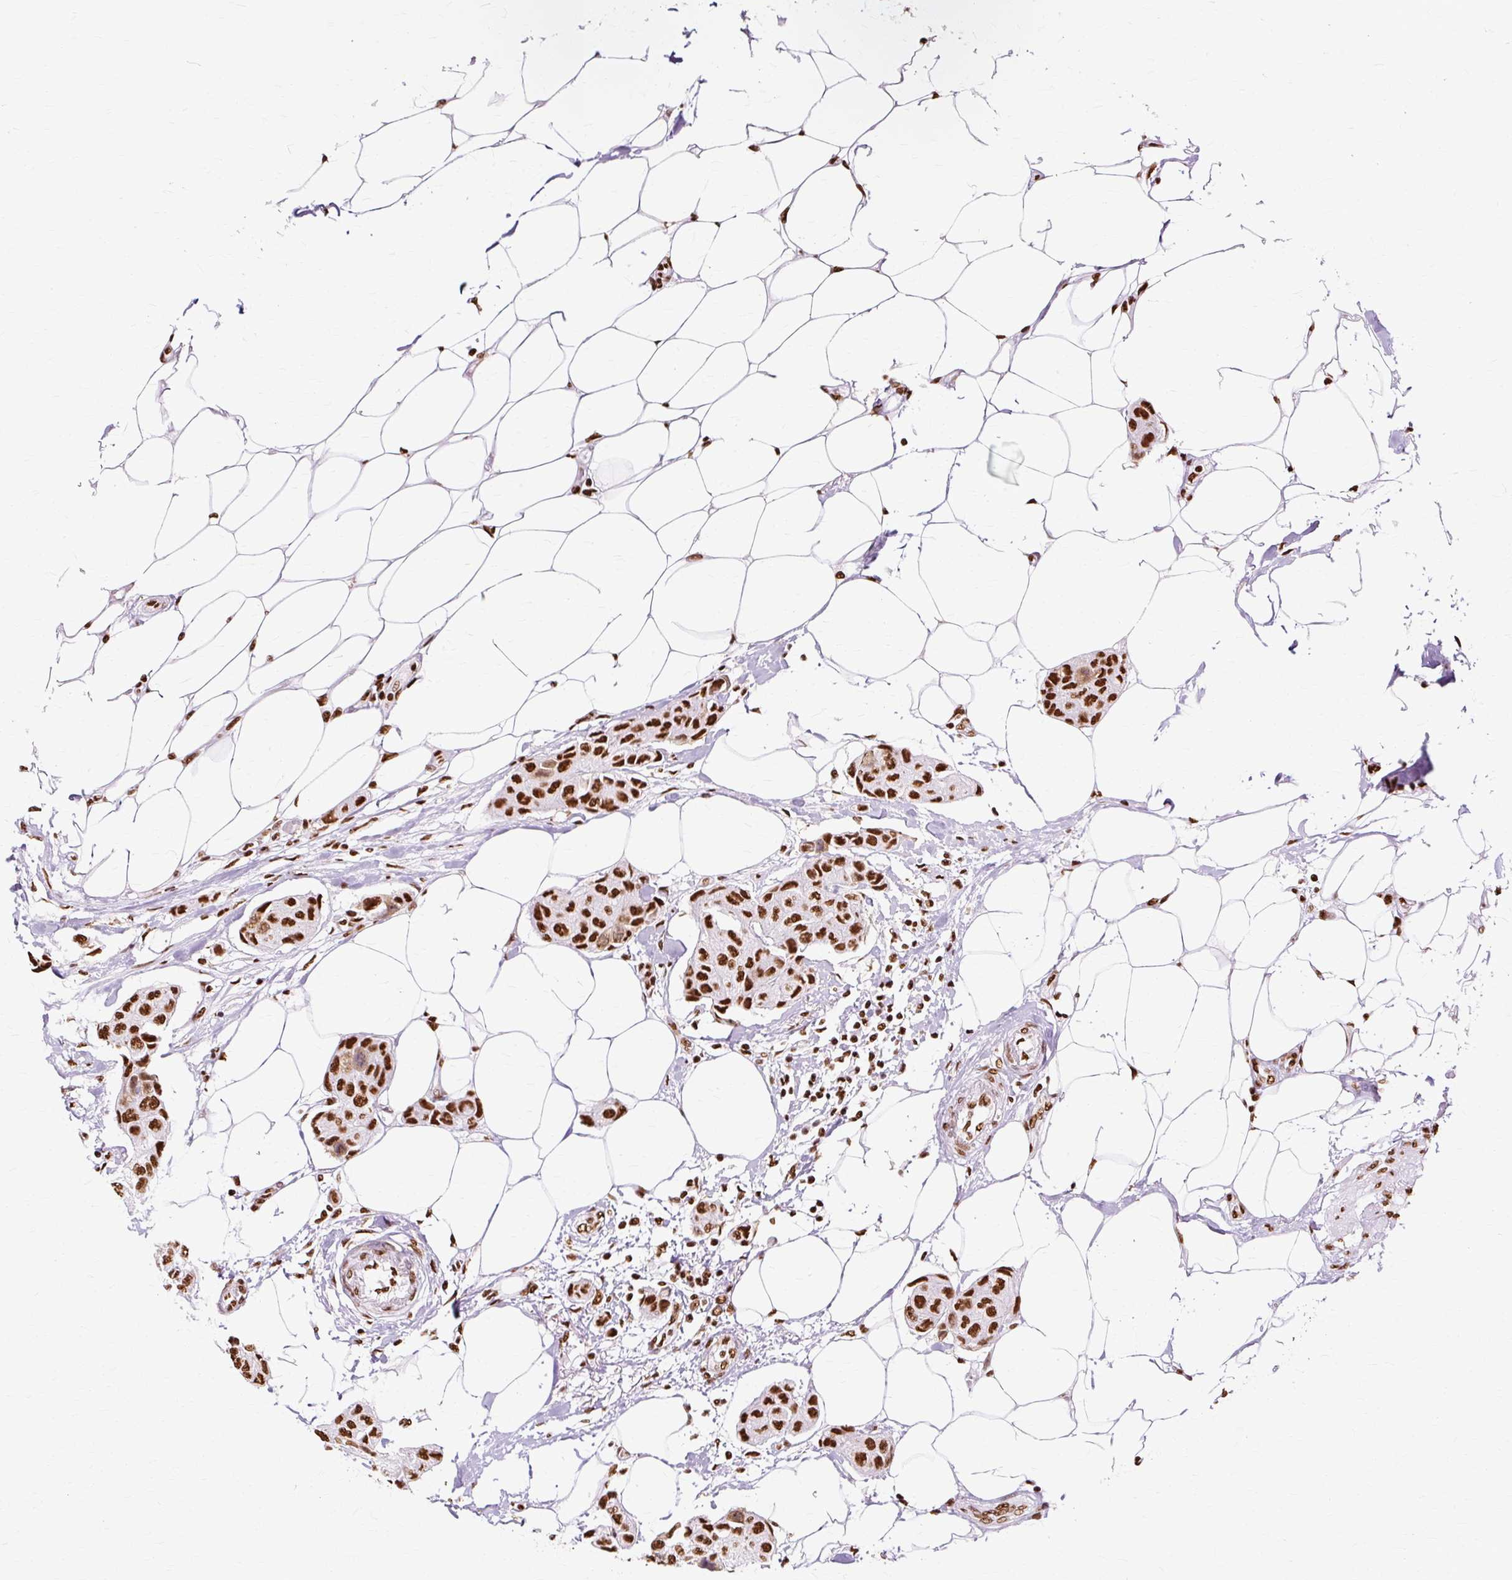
{"staining": {"intensity": "strong", "quantity": ">75%", "location": "nuclear"}, "tissue": "breast cancer", "cell_type": "Tumor cells", "image_type": "cancer", "snomed": [{"axis": "morphology", "description": "Duct carcinoma"}, {"axis": "topography", "description": "Breast"}, {"axis": "topography", "description": "Lymph node"}], "caption": "Invasive ductal carcinoma (breast) was stained to show a protein in brown. There is high levels of strong nuclear expression in approximately >75% of tumor cells.", "gene": "XRCC6", "patient": {"sex": "female", "age": 80}}